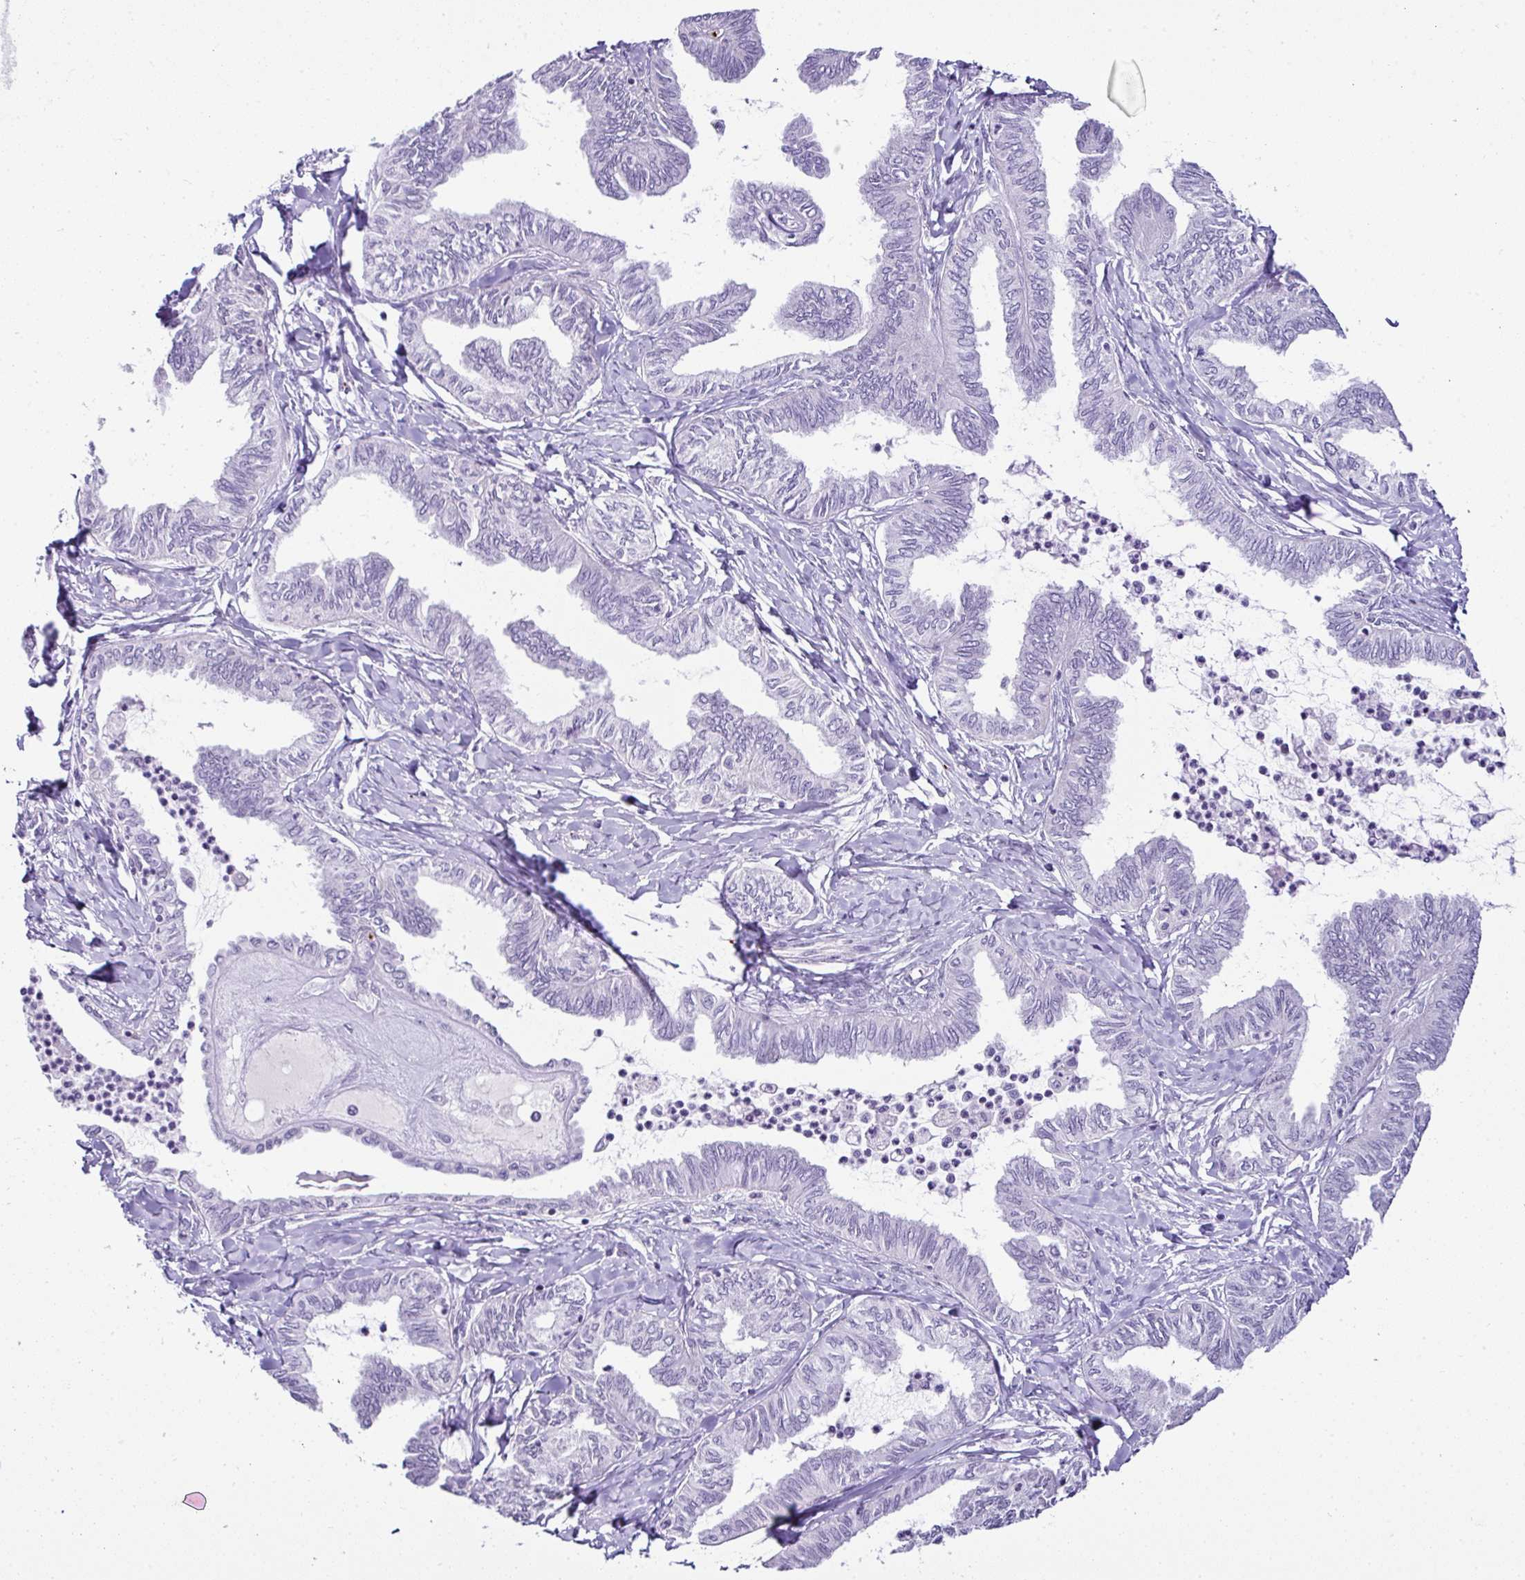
{"staining": {"intensity": "negative", "quantity": "none", "location": "none"}, "tissue": "ovarian cancer", "cell_type": "Tumor cells", "image_type": "cancer", "snomed": [{"axis": "morphology", "description": "Carcinoma, endometroid"}, {"axis": "topography", "description": "Ovary"}], "caption": "This is an immunohistochemistry (IHC) image of endometroid carcinoma (ovarian). There is no positivity in tumor cells.", "gene": "CMTM5", "patient": {"sex": "female", "age": 70}}